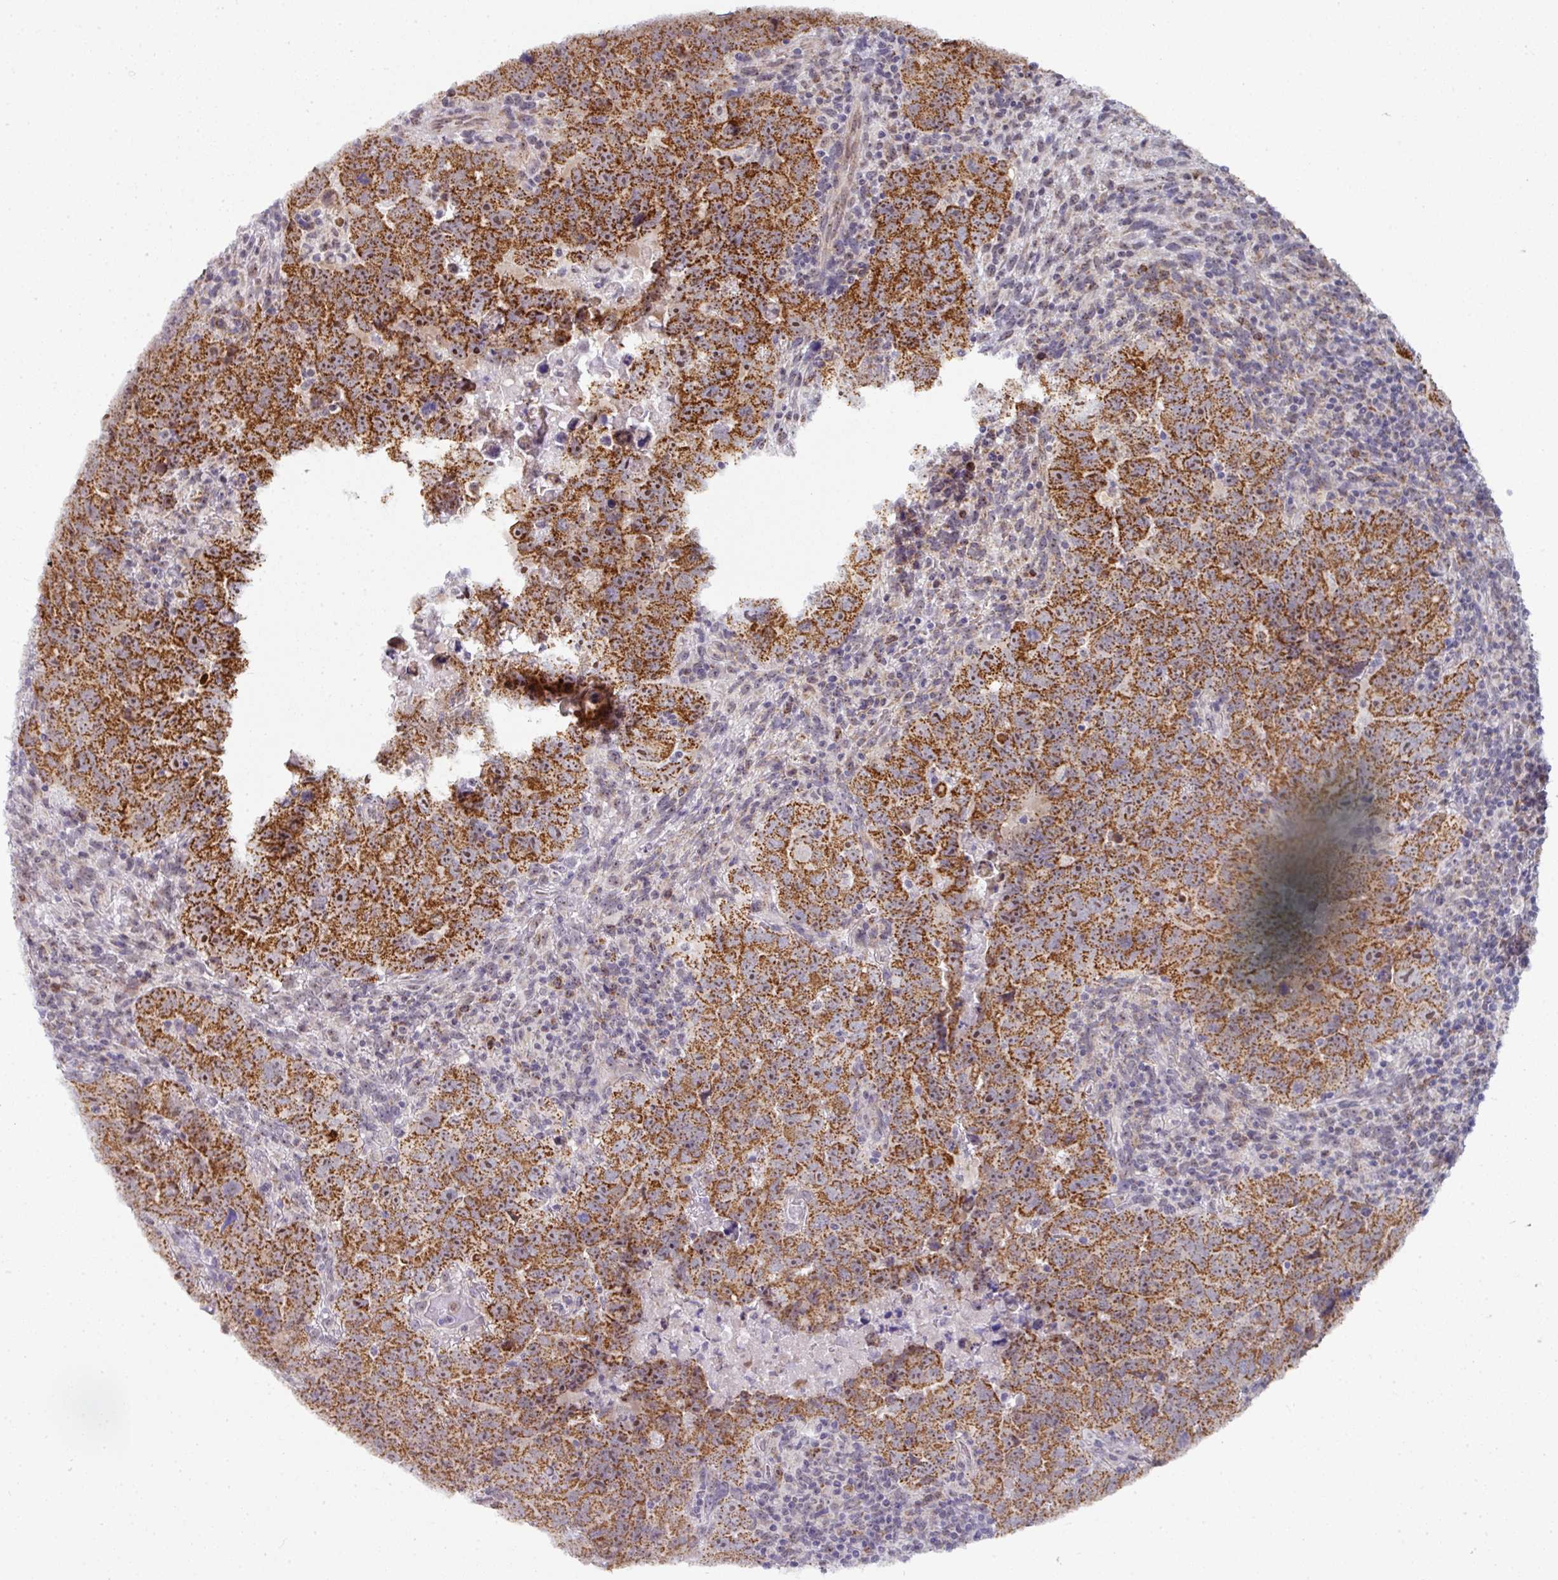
{"staining": {"intensity": "strong", "quantity": ">75%", "location": "cytoplasmic/membranous,nuclear"}, "tissue": "testis cancer", "cell_type": "Tumor cells", "image_type": "cancer", "snomed": [{"axis": "morphology", "description": "Carcinoma, Embryonal, NOS"}, {"axis": "topography", "description": "Testis"}], "caption": "Testis cancer (embryonal carcinoma) stained with a brown dye exhibits strong cytoplasmic/membranous and nuclear positive expression in approximately >75% of tumor cells.", "gene": "NACC2", "patient": {"sex": "male", "age": 24}}